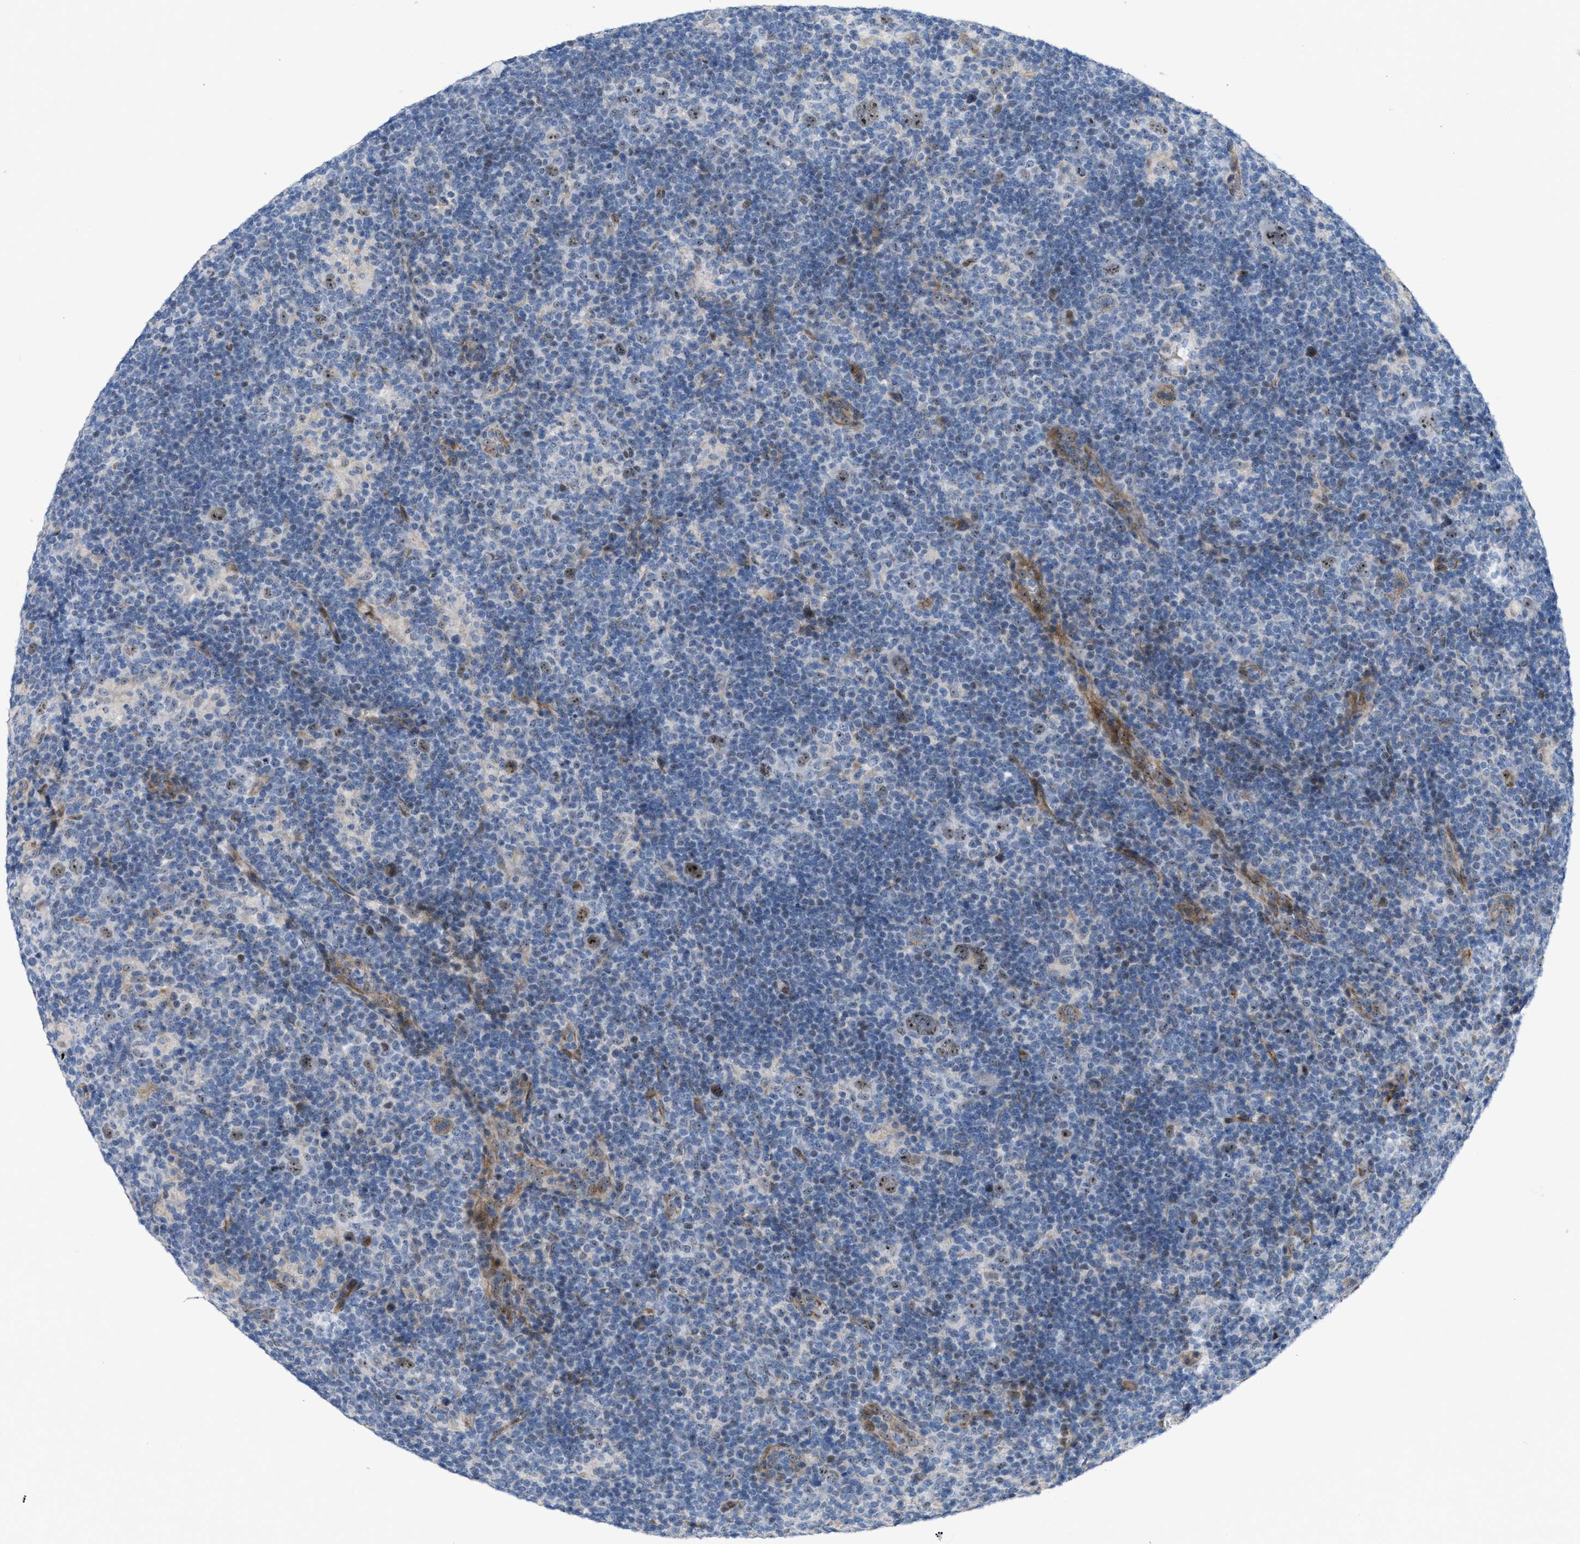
{"staining": {"intensity": "moderate", "quantity": ">75%", "location": "nuclear"}, "tissue": "lymphoma", "cell_type": "Tumor cells", "image_type": "cancer", "snomed": [{"axis": "morphology", "description": "Hodgkin's disease, NOS"}, {"axis": "topography", "description": "Lymph node"}], "caption": "This image shows Hodgkin's disease stained with immunohistochemistry to label a protein in brown. The nuclear of tumor cells show moderate positivity for the protein. Nuclei are counter-stained blue.", "gene": "POLR1F", "patient": {"sex": "female", "age": 57}}